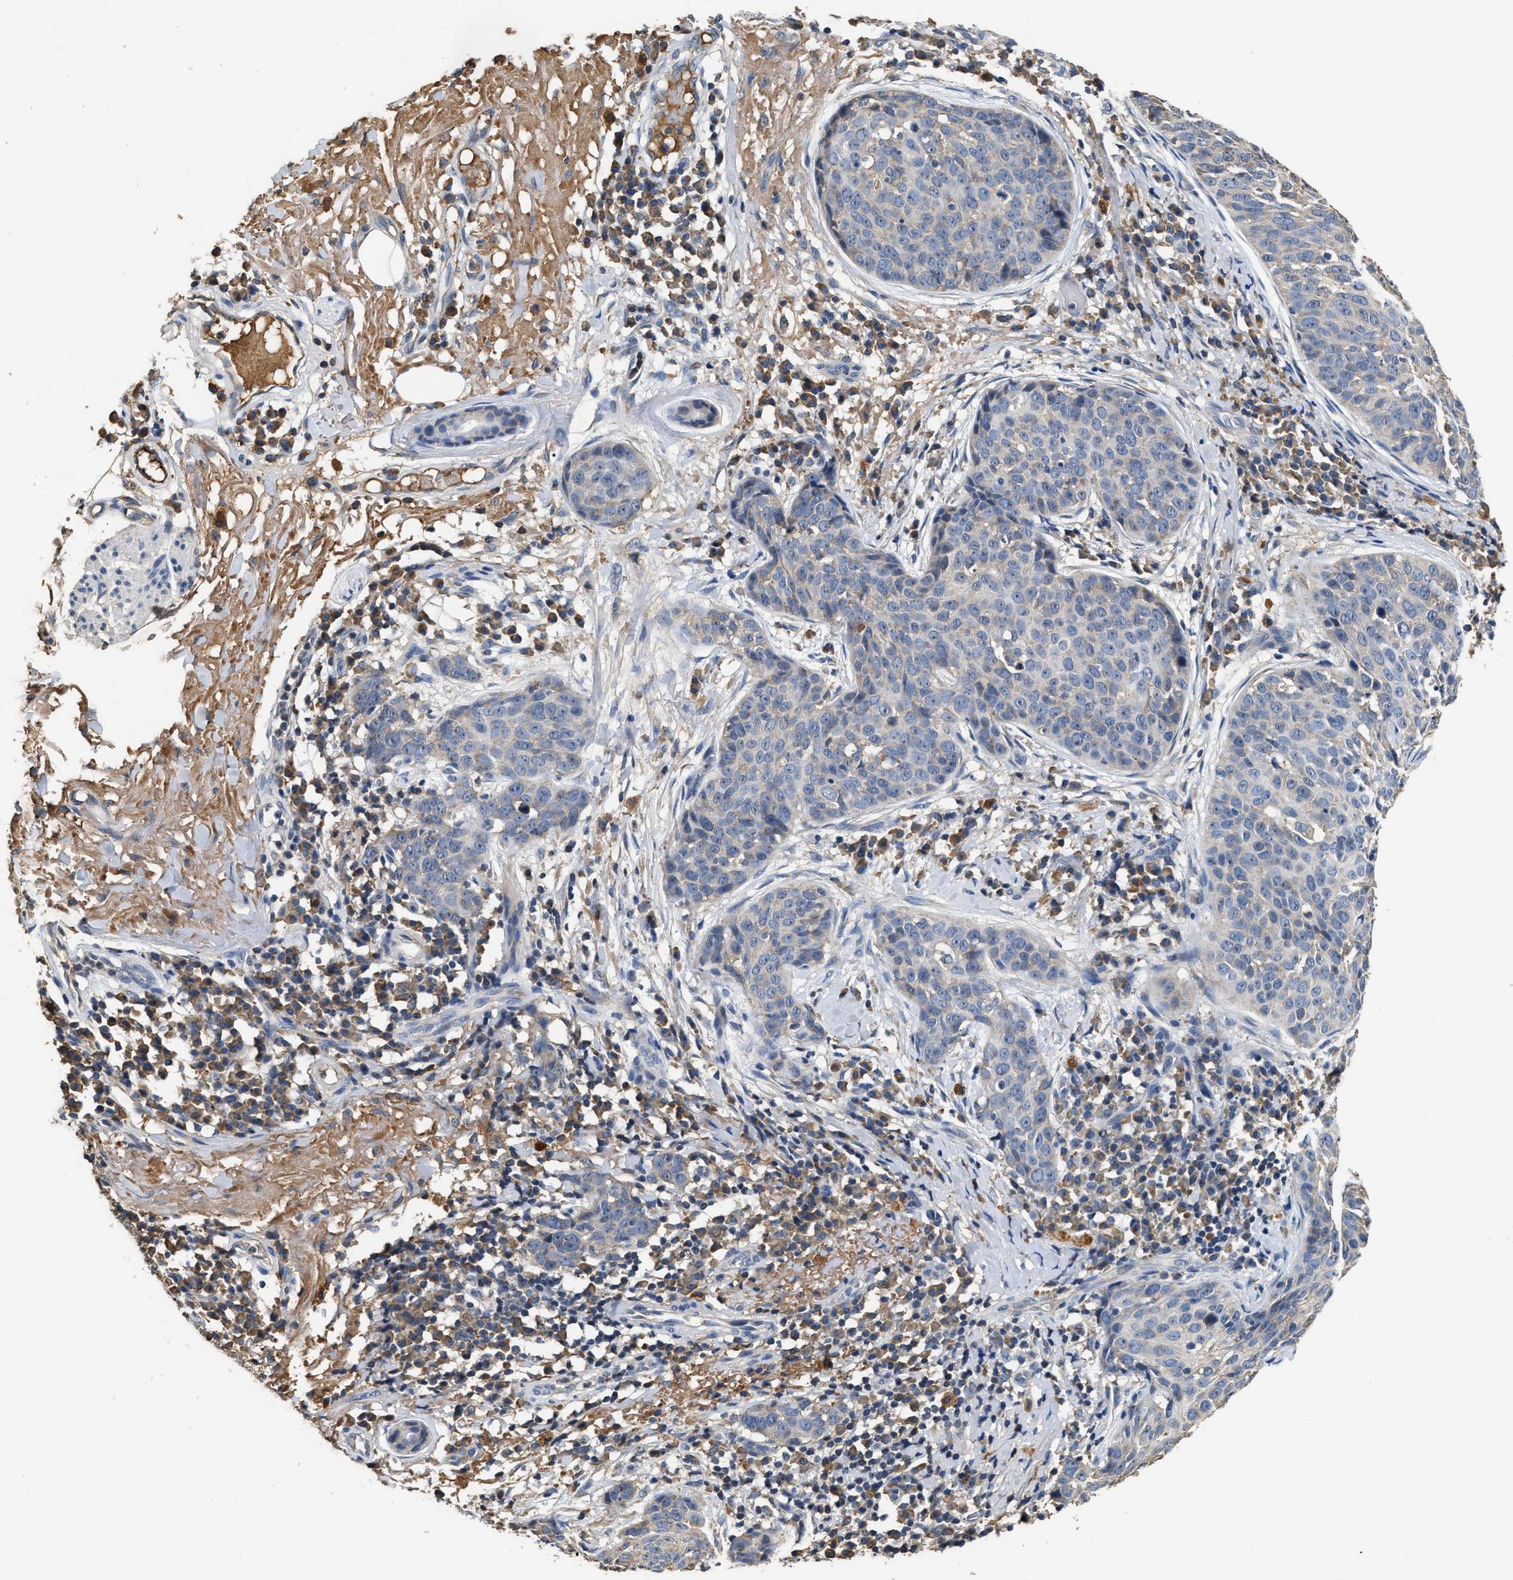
{"staining": {"intensity": "negative", "quantity": "none", "location": "none"}, "tissue": "skin cancer", "cell_type": "Tumor cells", "image_type": "cancer", "snomed": [{"axis": "morphology", "description": "Squamous cell carcinoma in situ, NOS"}, {"axis": "morphology", "description": "Squamous cell carcinoma, NOS"}, {"axis": "topography", "description": "Skin"}], "caption": "An immunohistochemistry (IHC) histopathology image of skin cancer (squamous cell carcinoma) is shown. There is no staining in tumor cells of skin cancer (squamous cell carcinoma).", "gene": "C3", "patient": {"sex": "male", "age": 93}}